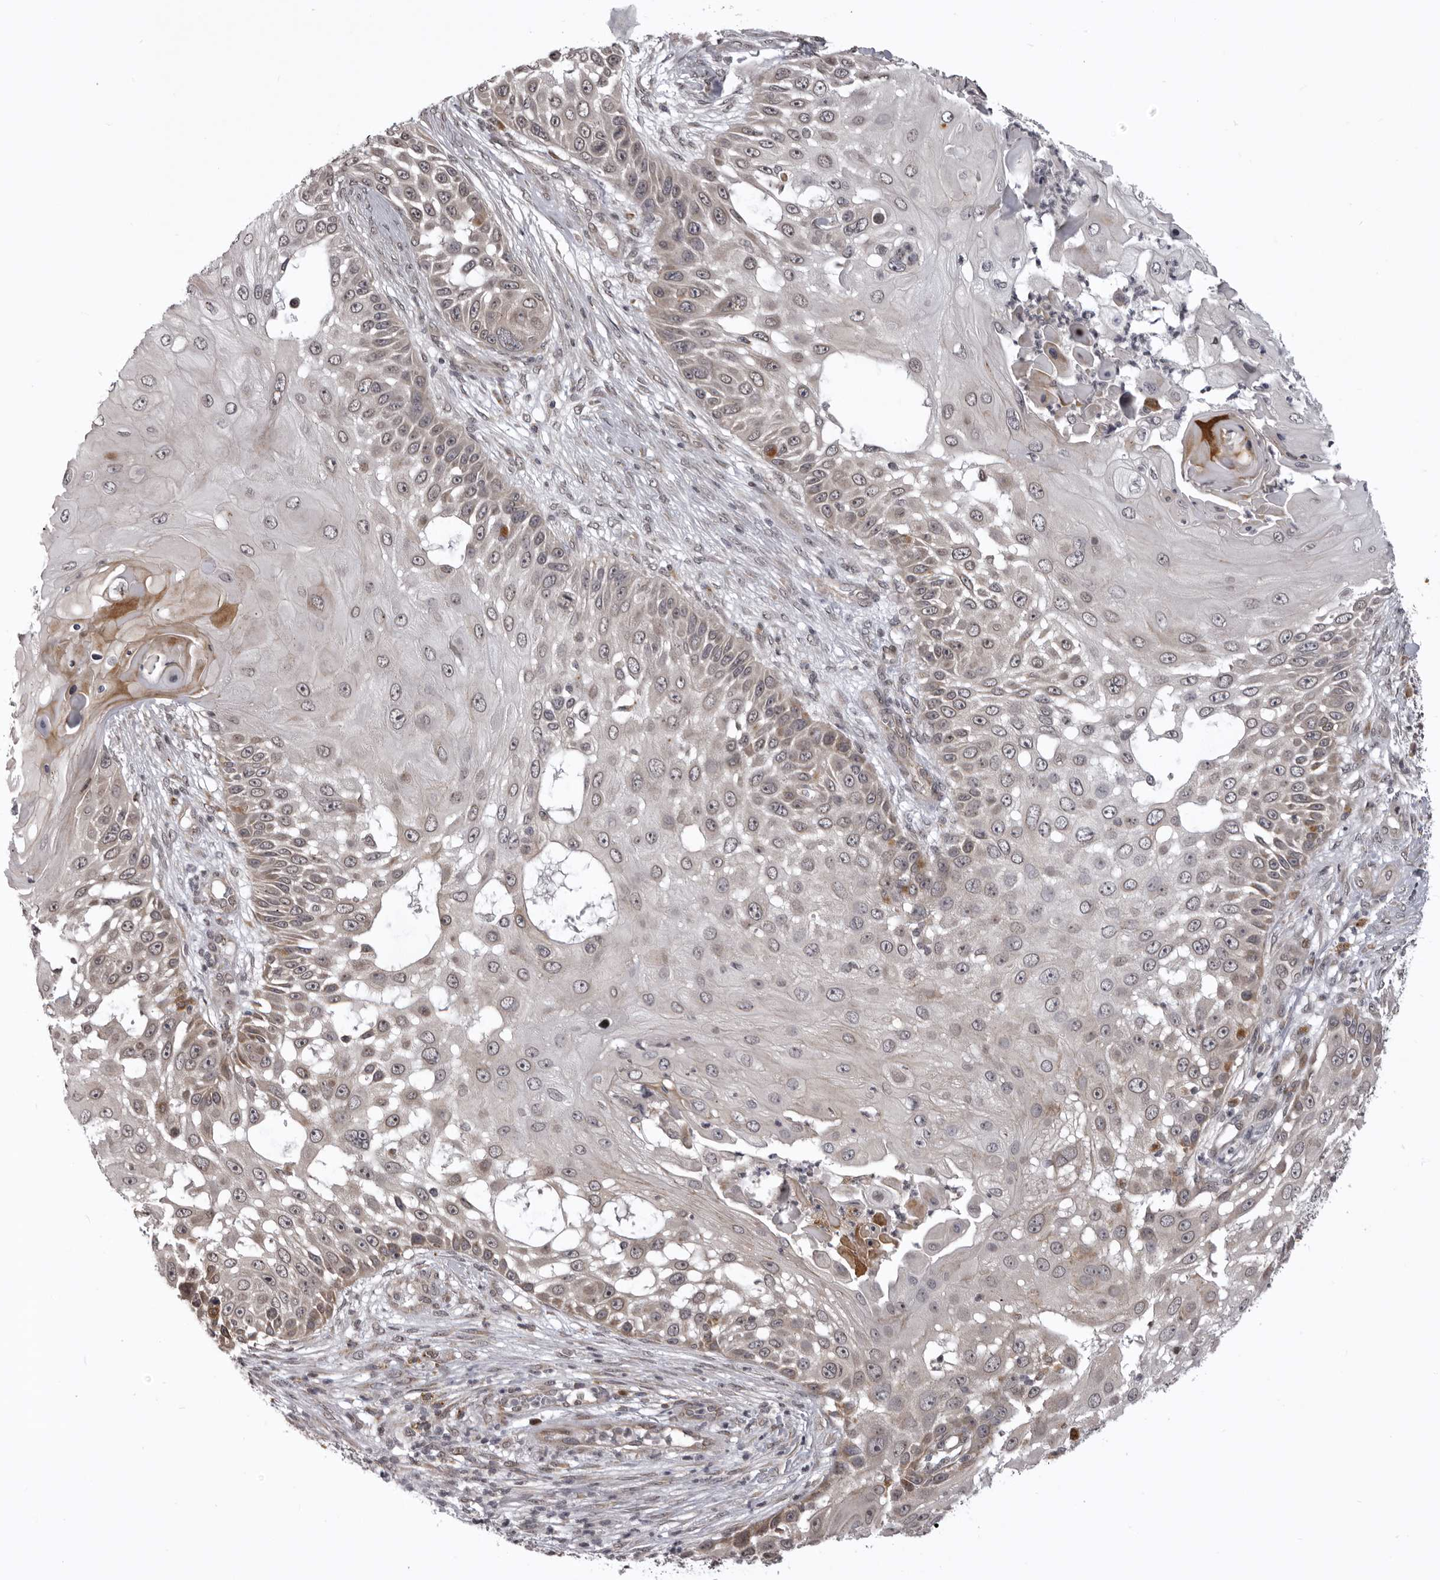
{"staining": {"intensity": "moderate", "quantity": "<25%", "location": "cytoplasmic/membranous"}, "tissue": "skin cancer", "cell_type": "Tumor cells", "image_type": "cancer", "snomed": [{"axis": "morphology", "description": "Squamous cell carcinoma, NOS"}, {"axis": "topography", "description": "Skin"}], "caption": "Protein expression analysis of squamous cell carcinoma (skin) displays moderate cytoplasmic/membranous positivity in approximately <25% of tumor cells. The staining was performed using DAB (3,3'-diaminobenzidine), with brown indicating positive protein expression. Nuclei are stained blue with hematoxylin.", "gene": "C1orf109", "patient": {"sex": "female", "age": 44}}